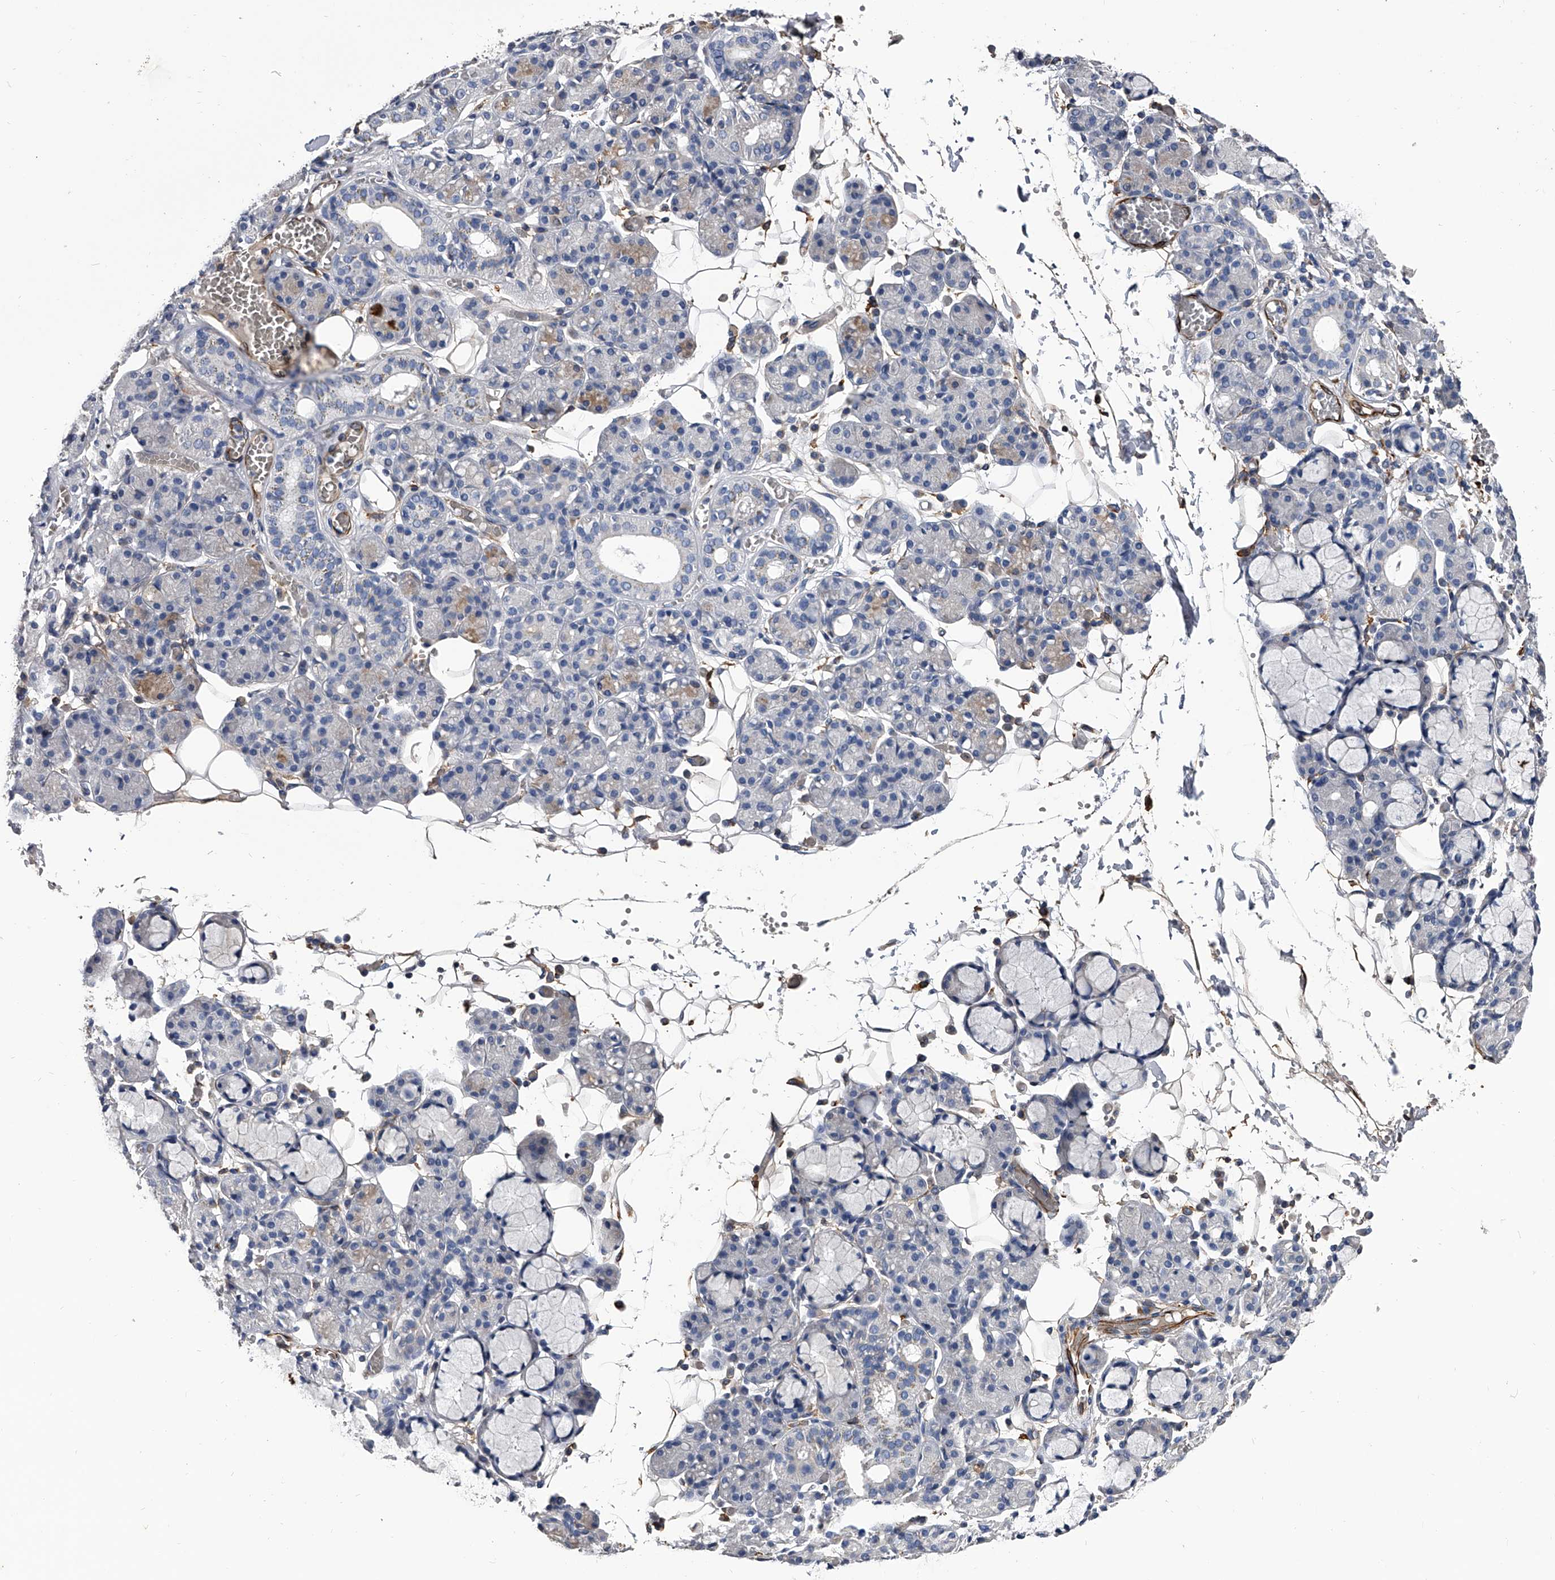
{"staining": {"intensity": "weak", "quantity": "<25%", "location": "cytoplasmic/membranous"}, "tissue": "salivary gland", "cell_type": "Glandular cells", "image_type": "normal", "snomed": [{"axis": "morphology", "description": "Normal tissue, NOS"}, {"axis": "topography", "description": "Salivary gland"}], "caption": "Glandular cells are negative for brown protein staining in benign salivary gland. Nuclei are stained in blue.", "gene": "EFCAB7", "patient": {"sex": "male", "age": 63}}